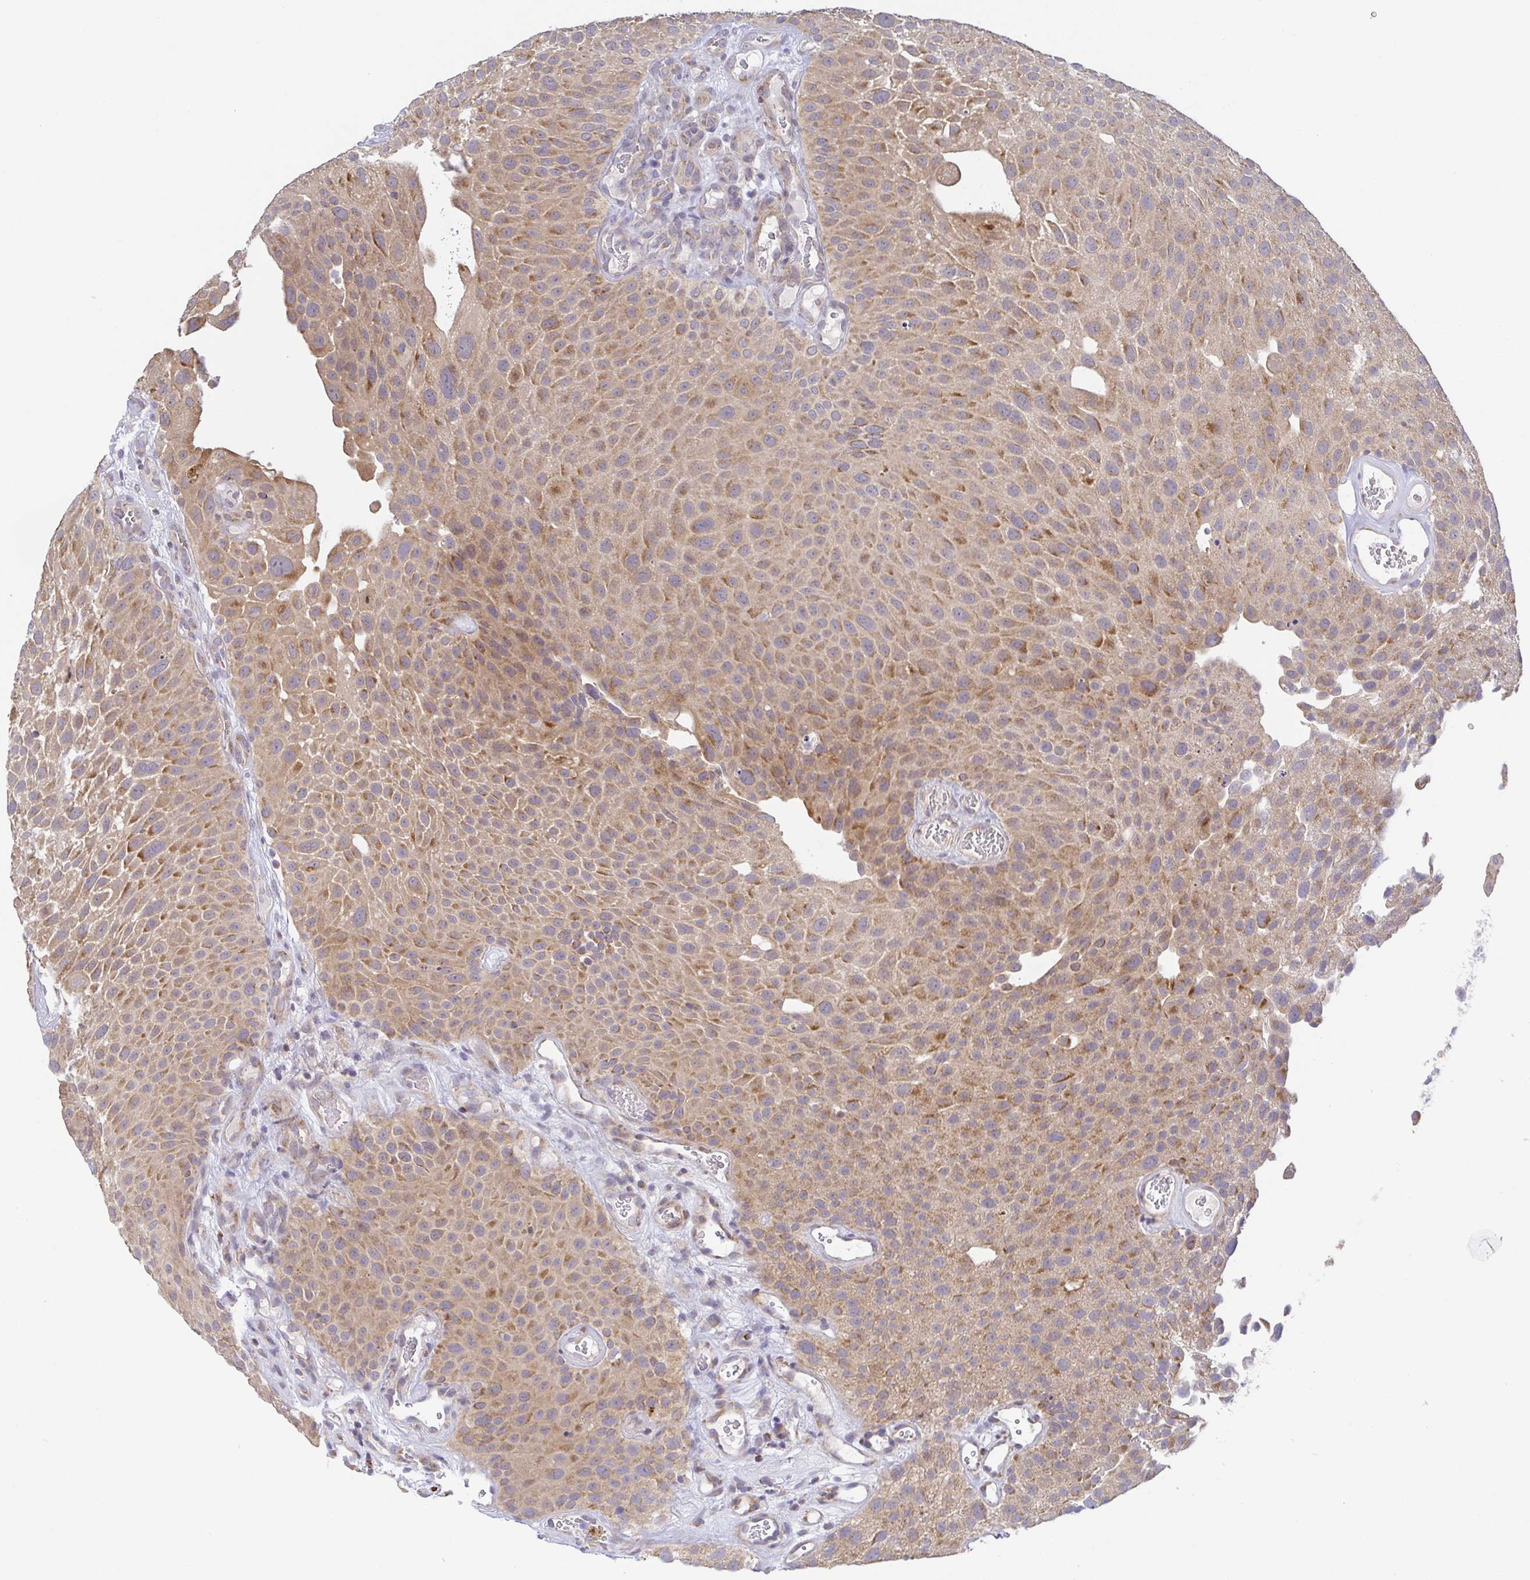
{"staining": {"intensity": "moderate", "quantity": ">75%", "location": "cytoplasmic/membranous"}, "tissue": "urothelial cancer", "cell_type": "Tumor cells", "image_type": "cancer", "snomed": [{"axis": "morphology", "description": "Urothelial carcinoma, Low grade"}, {"axis": "topography", "description": "Urinary bladder"}], "caption": "This image displays urothelial cancer stained with immunohistochemistry to label a protein in brown. The cytoplasmic/membranous of tumor cells show moderate positivity for the protein. Nuclei are counter-stained blue.", "gene": "BCL2L1", "patient": {"sex": "male", "age": 72}}